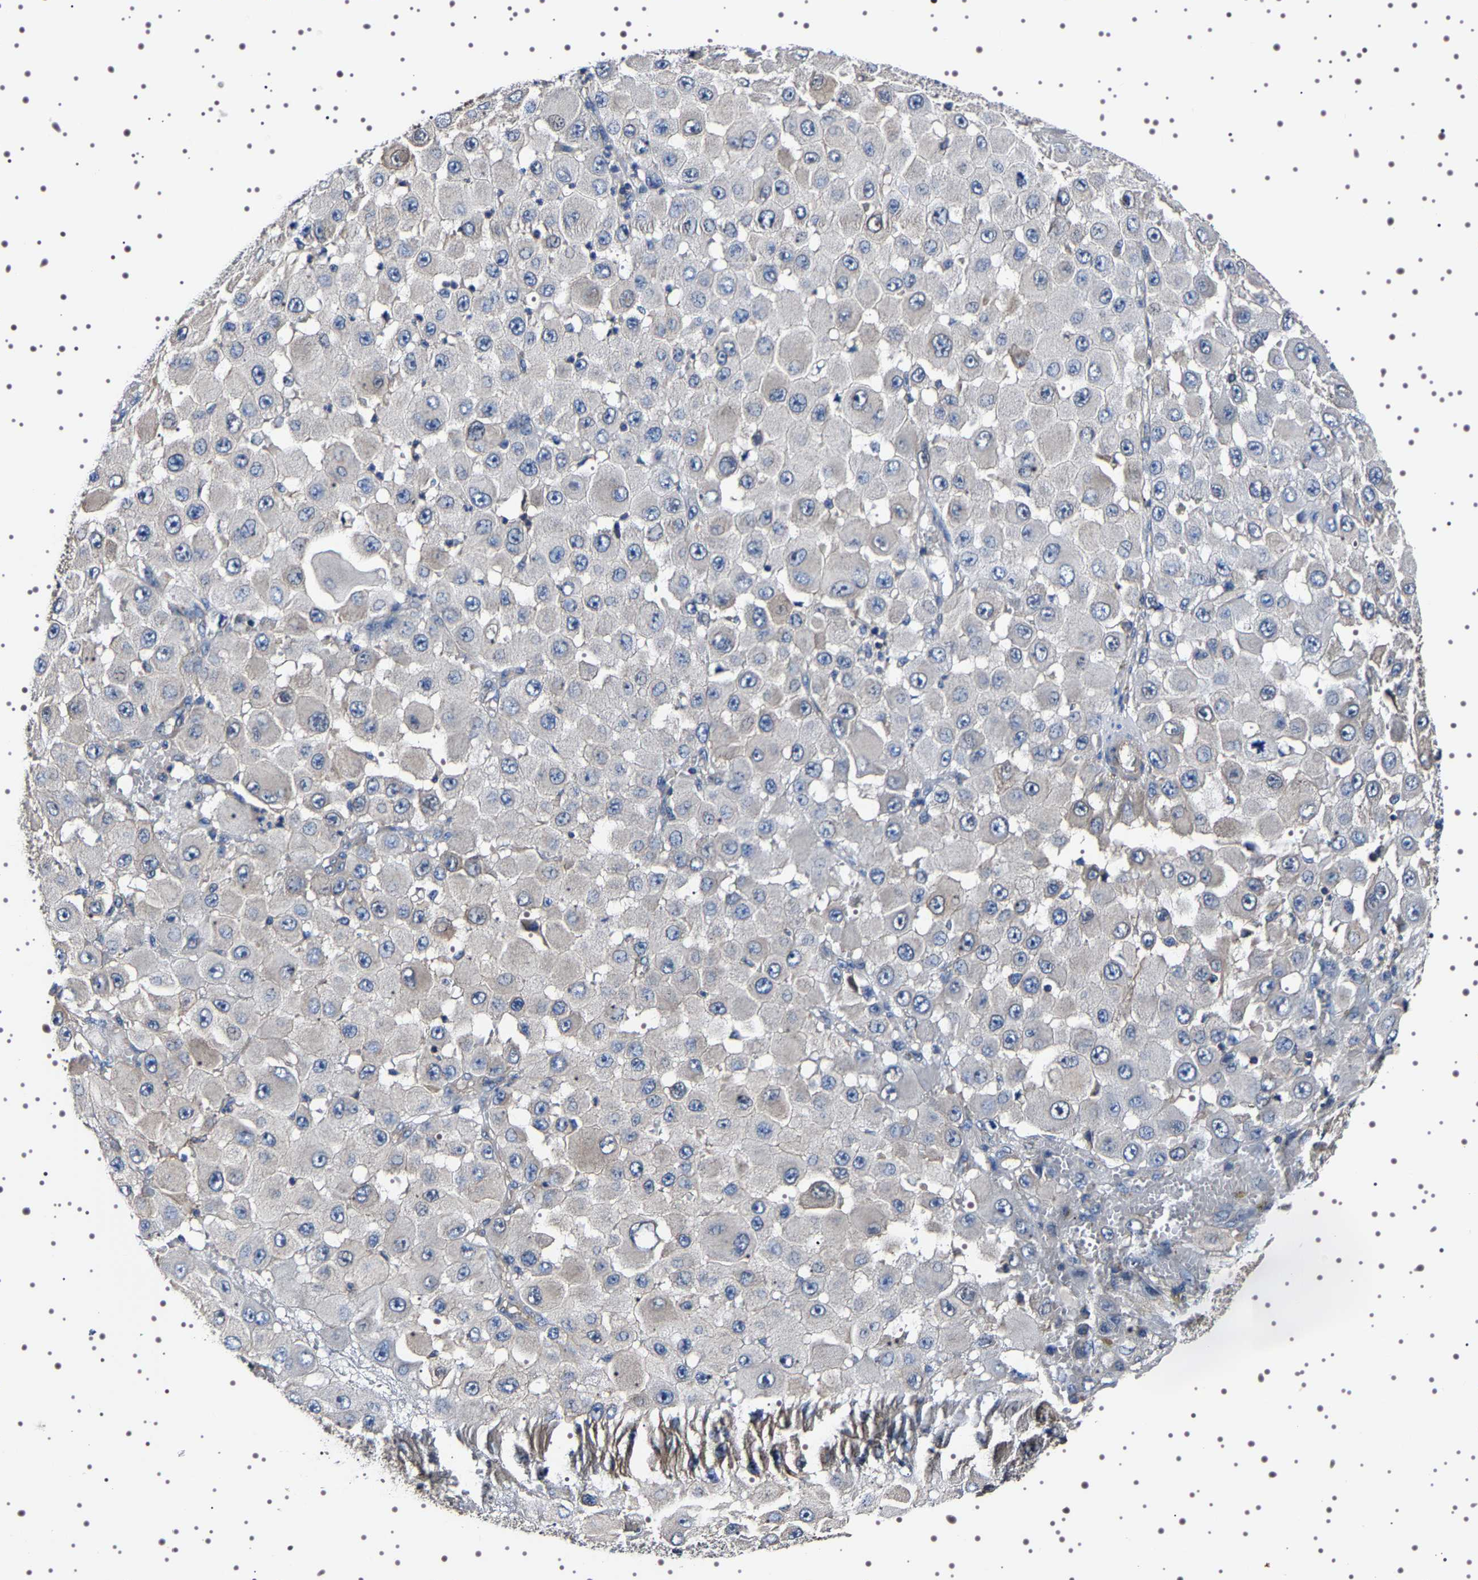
{"staining": {"intensity": "moderate", "quantity": "25%-75%", "location": "cytoplasmic/membranous"}, "tissue": "melanoma", "cell_type": "Tumor cells", "image_type": "cancer", "snomed": [{"axis": "morphology", "description": "Malignant melanoma, NOS"}, {"axis": "topography", "description": "Skin"}], "caption": "Immunohistochemical staining of human melanoma demonstrates medium levels of moderate cytoplasmic/membranous protein expression in approximately 25%-75% of tumor cells.", "gene": "WDR1", "patient": {"sex": "female", "age": 81}}